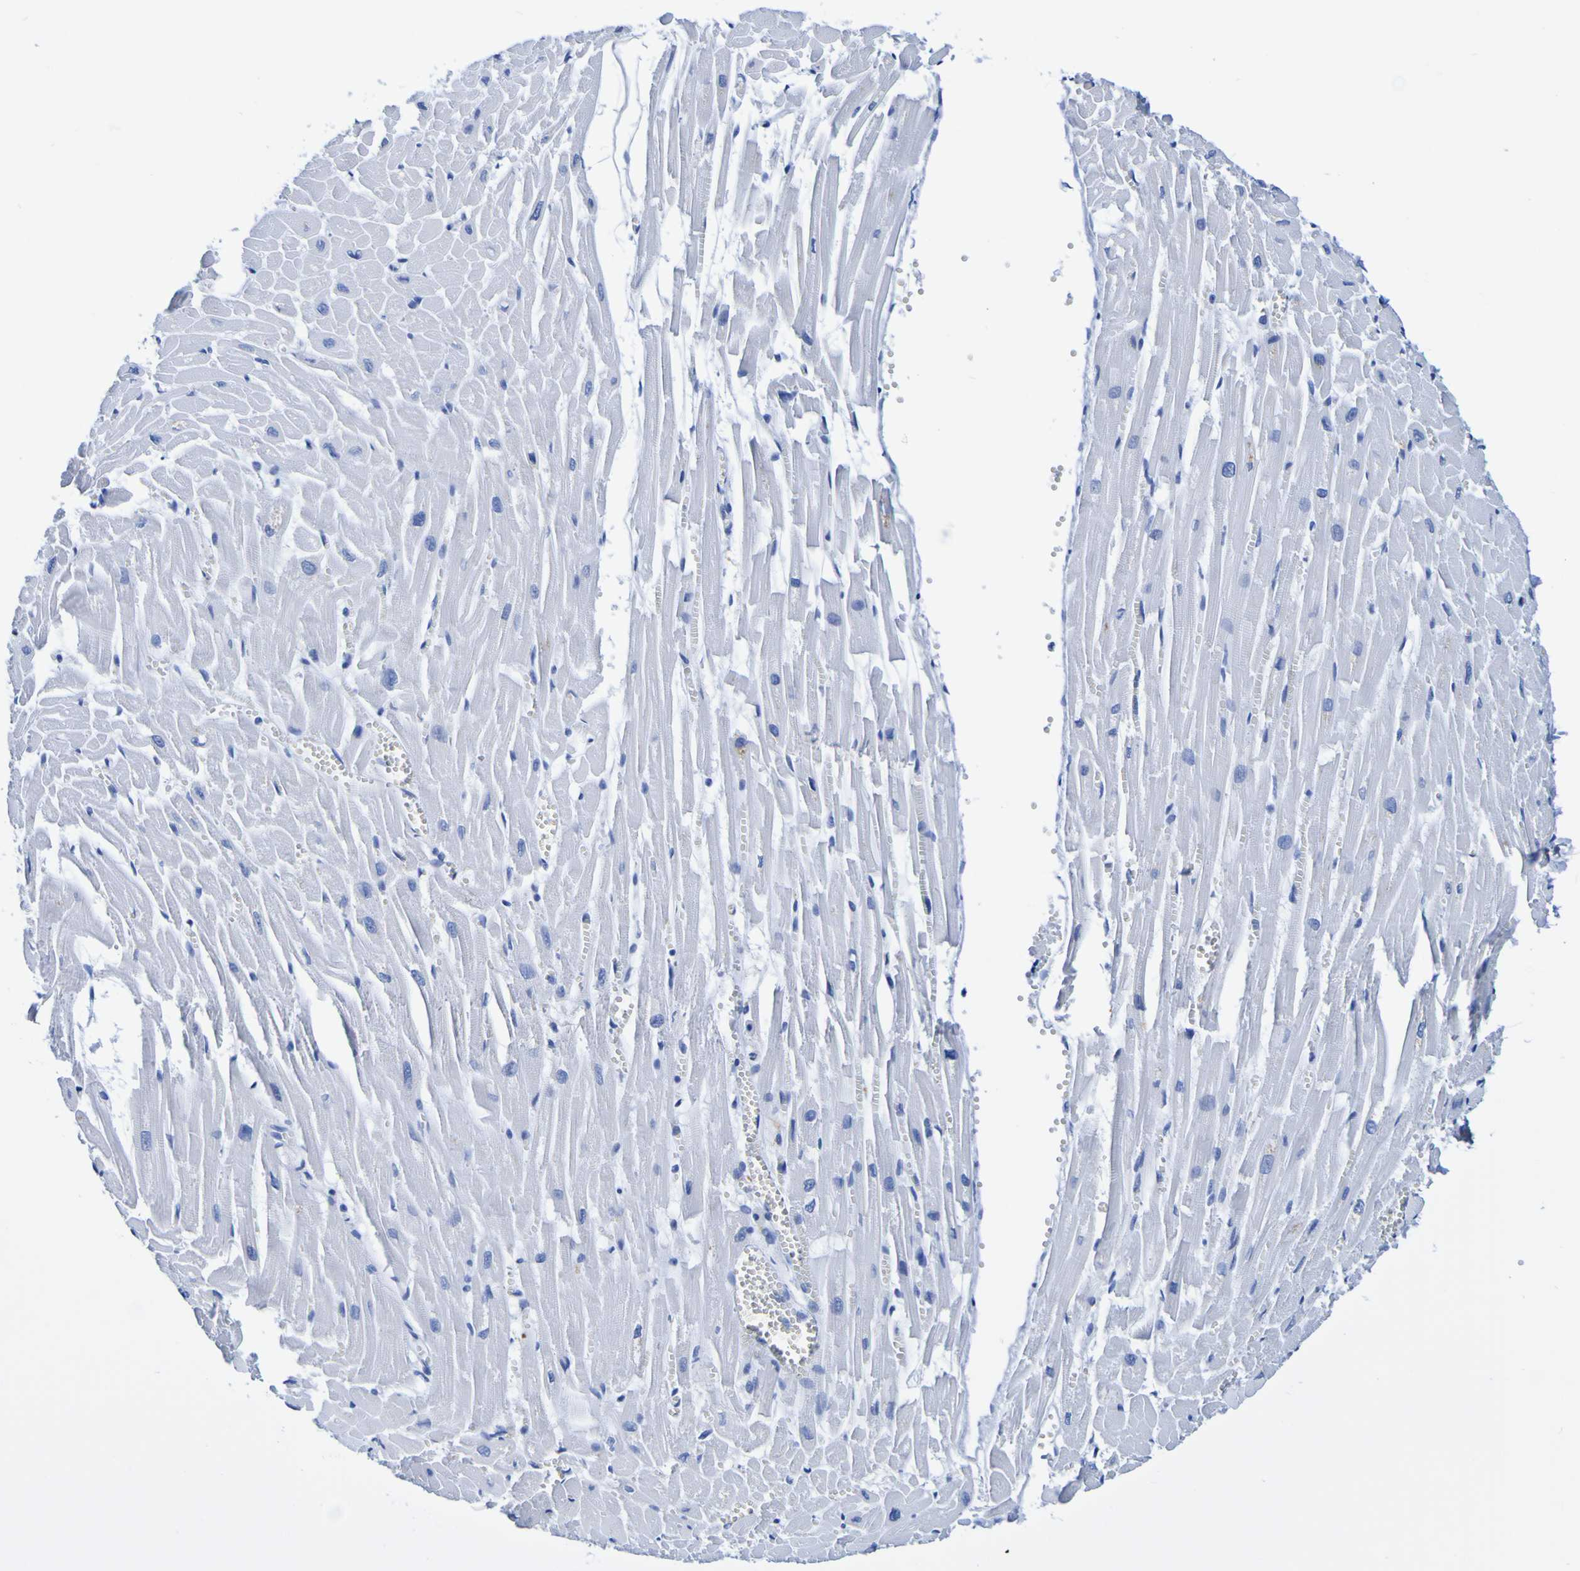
{"staining": {"intensity": "negative", "quantity": "none", "location": "none"}, "tissue": "heart muscle", "cell_type": "Cardiomyocytes", "image_type": "normal", "snomed": [{"axis": "morphology", "description": "Normal tissue, NOS"}, {"axis": "topography", "description": "Heart"}], "caption": "DAB immunohistochemical staining of benign heart muscle exhibits no significant positivity in cardiomyocytes.", "gene": "DPEP1", "patient": {"sex": "female", "age": 19}}